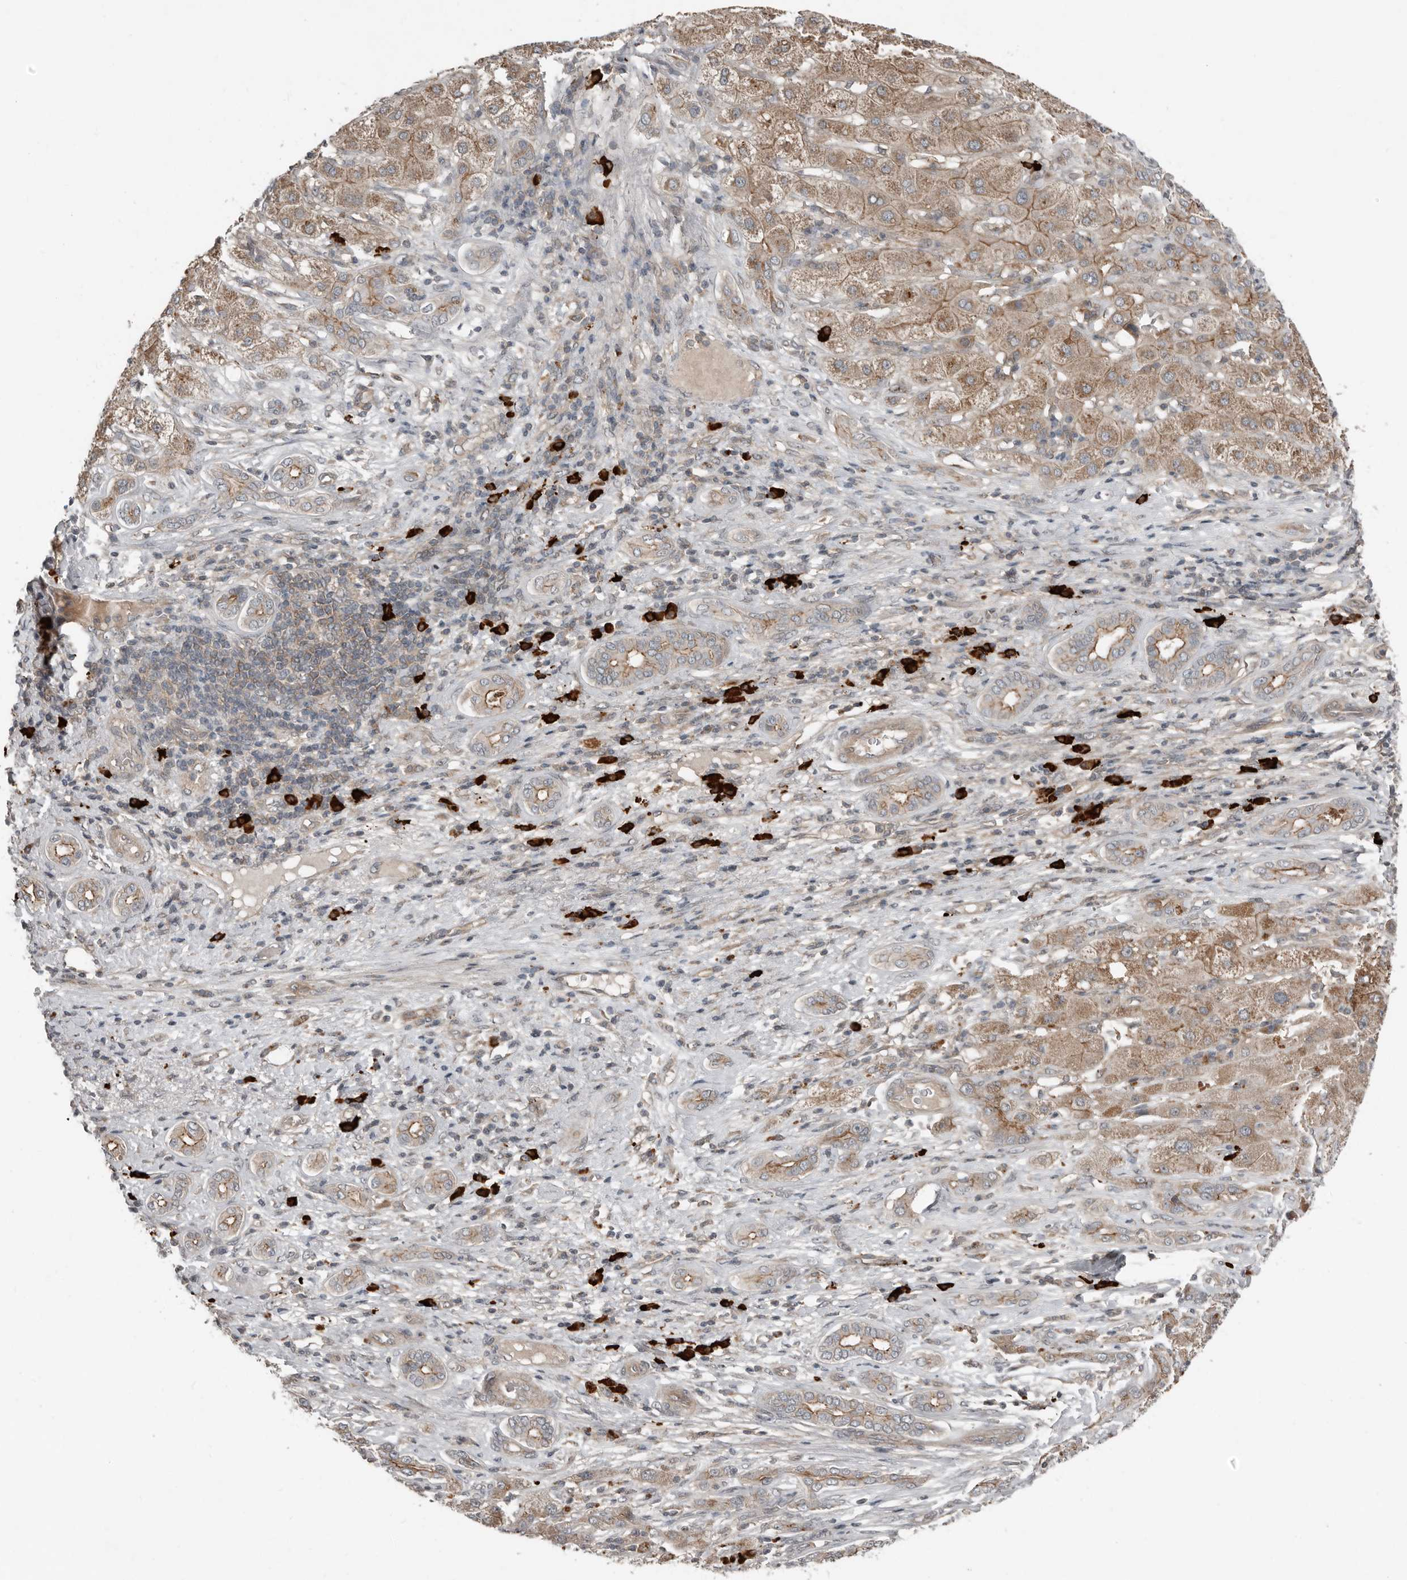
{"staining": {"intensity": "moderate", "quantity": "25%-75%", "location": "cytoplasmic/membranous"}, "tissue": "liver cancer", "cell_type": "Tumor cells", "image_type": "cancer", "snomed": [{"axis": "morphology", "description": "Carcinoma, Hepatocellular, NOS"}, {"axis": "topography", "description": "Liver"}], "caption": "Protein staining by immunohistochemistry (IHC) displays moderate cytoplasmic/membranous positivity in approximately 25%-75% of tumor cells in liver cancer (hepatocellular carcinoma).", "gene": "TEAD3", "patient": {"sex": "male", "age": 65}}